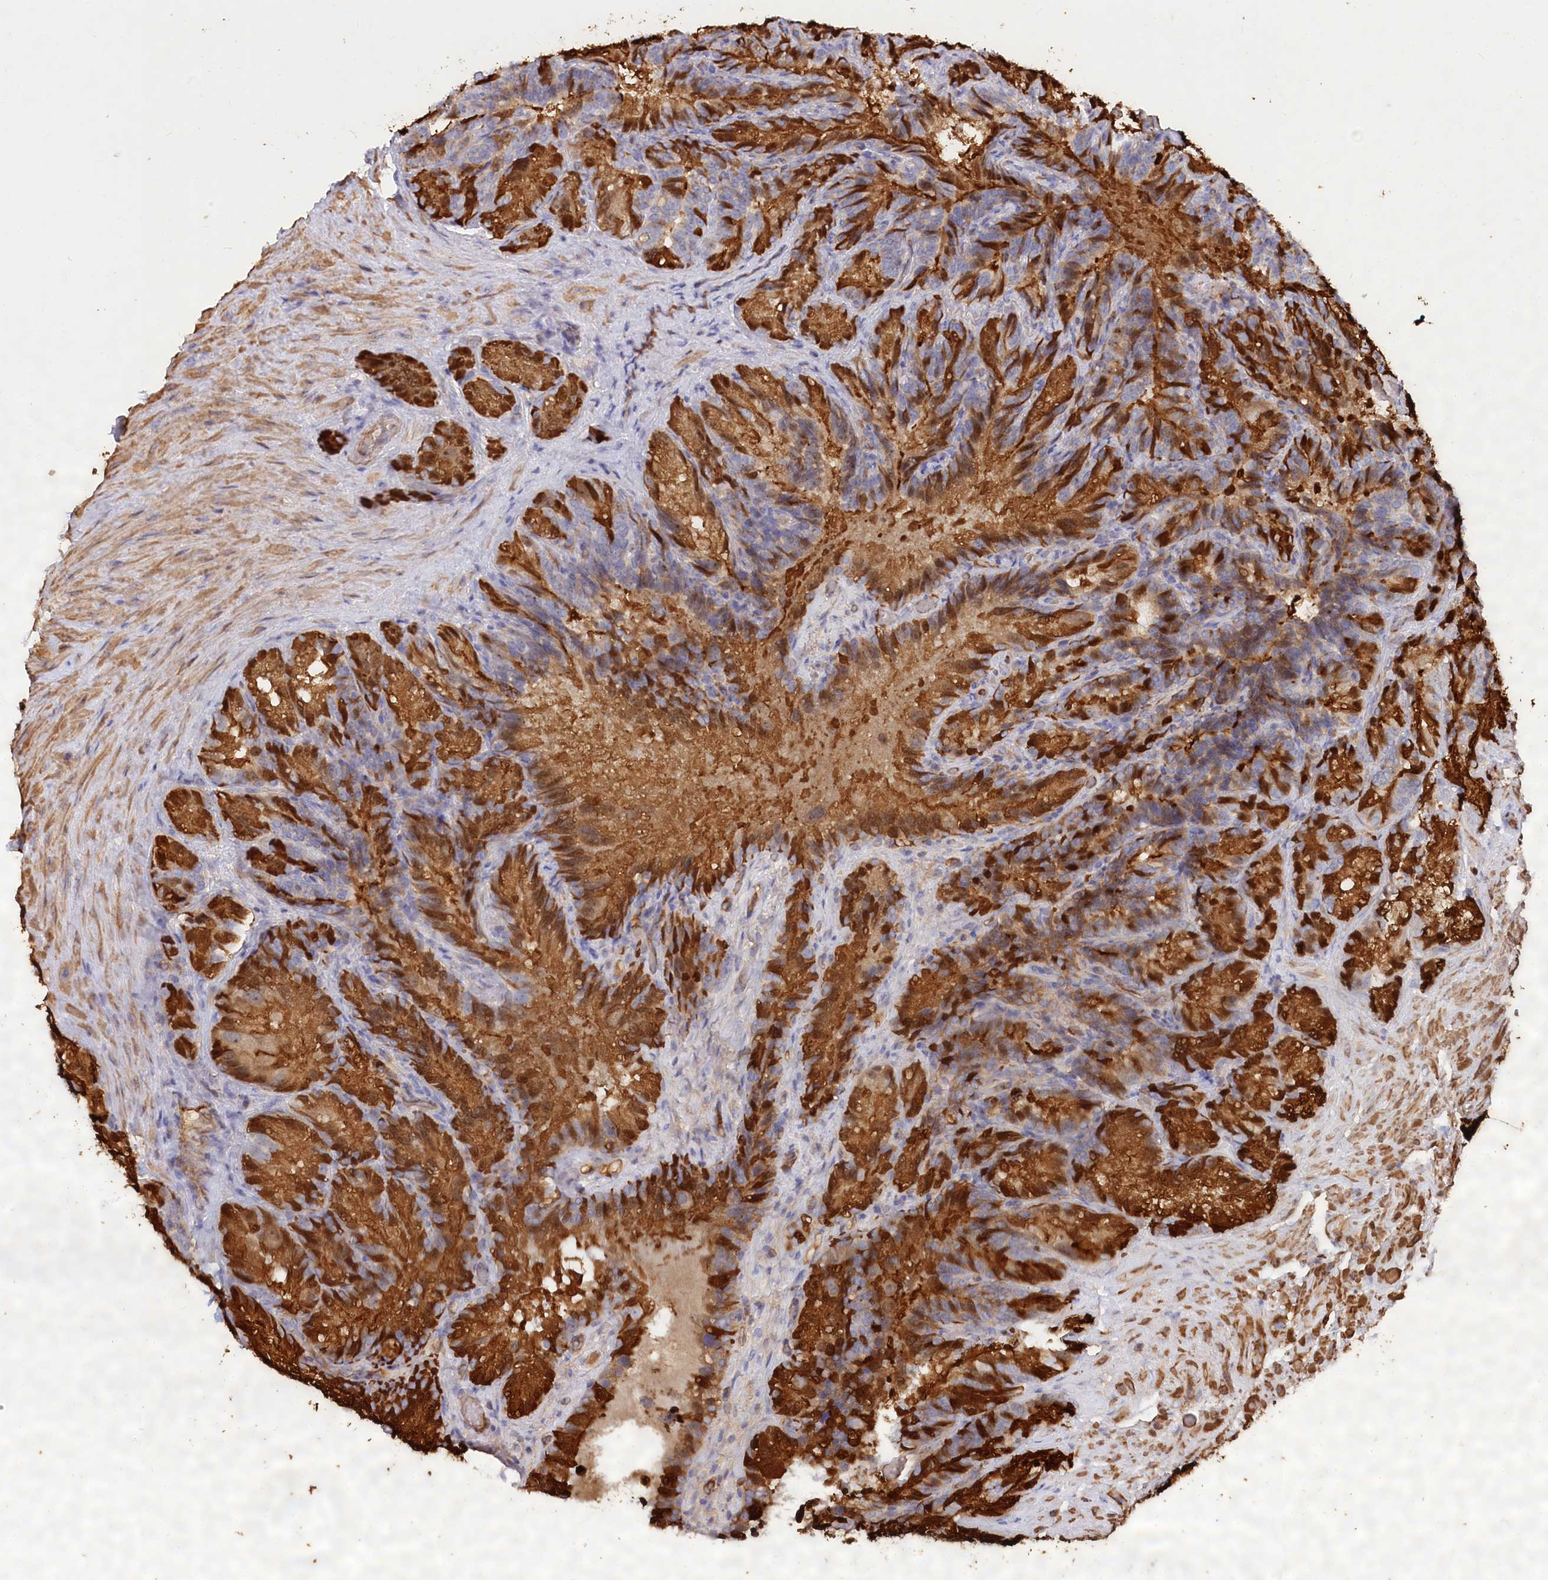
{"staining": {"intensity": "strong", "quantity": "25%-75%", "location": "cytoplasmic/membranous"}, "tissue": "seminal vesicle", "cell_type": "Glandular cells", "image_type": "normal", "snomed": [{"axis": "morphology", "description": "Normal tissue, NOS"}, {"axis": "topography", "description": "Seminal veicle"}], "caption": "Benign seminal vesicle was stained to show a protein in brown. There is high levels of strong cytoplasmic/membranous staining in about 25%-75% of glandular cells.", "gene": "WDR36", "patient": {"sex": "male", "age": 60}}